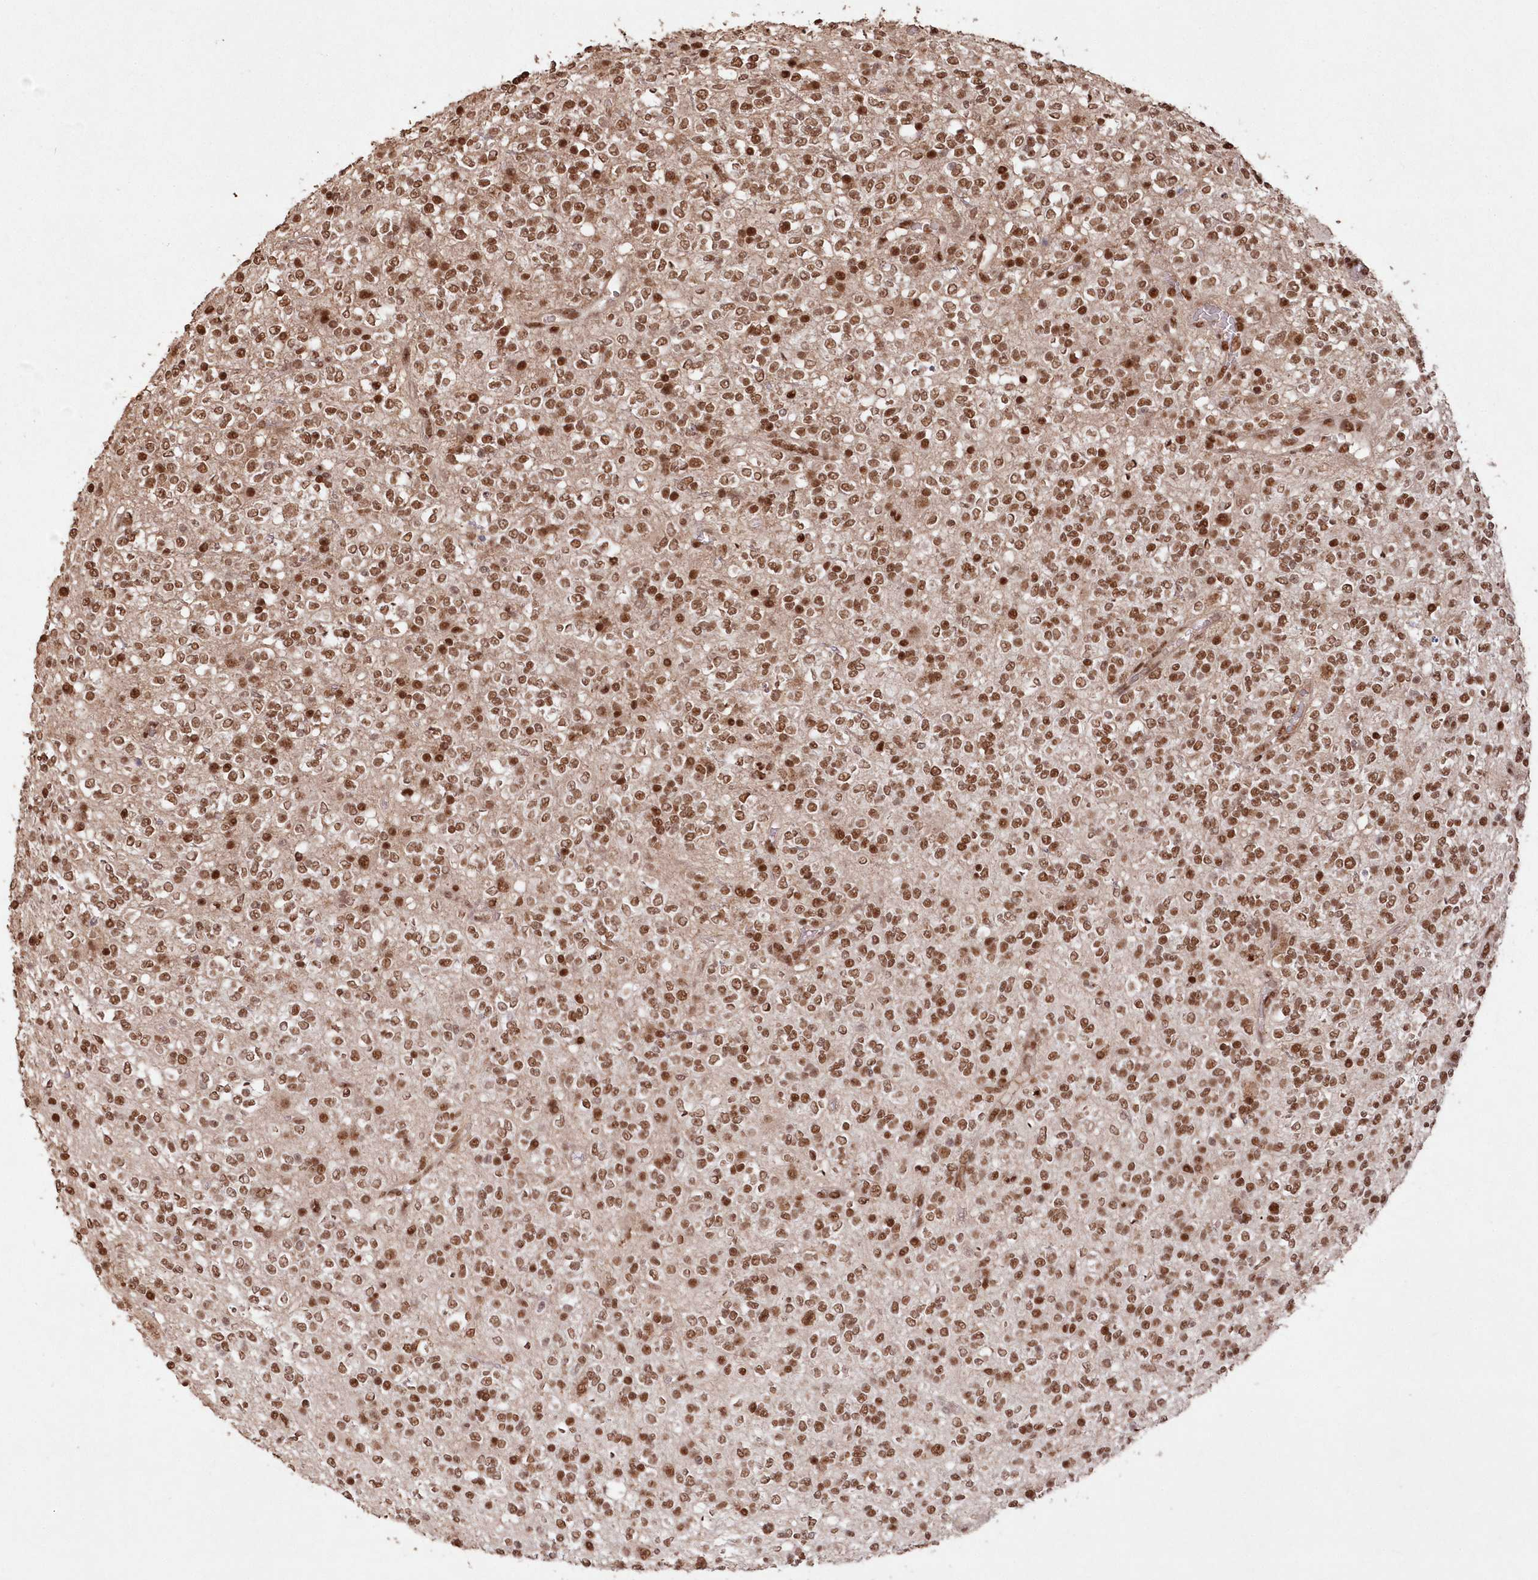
{"staining": {"intensity": "moderate", "quantity": ">75%", "location": "nuclear"}, "tissue": "glioma", "cell_type": "Tumor cells", "image_type": "cancer", "snomed": [{"axis": "morphology", "description": "Glioma, malignant, High grade"}, {"axis": "topography", "description": "Brain"}], "caption": "Immunohistochemistry (IHC) of human glioma demonstrates medium levels of moderate nuclear staining in approximately >75% of tumor cells. The protein is shown in brown color, while the nuclei are stained blue.", "gene": "PDS5A", "patient": {"sex": "male", "age": 34}}